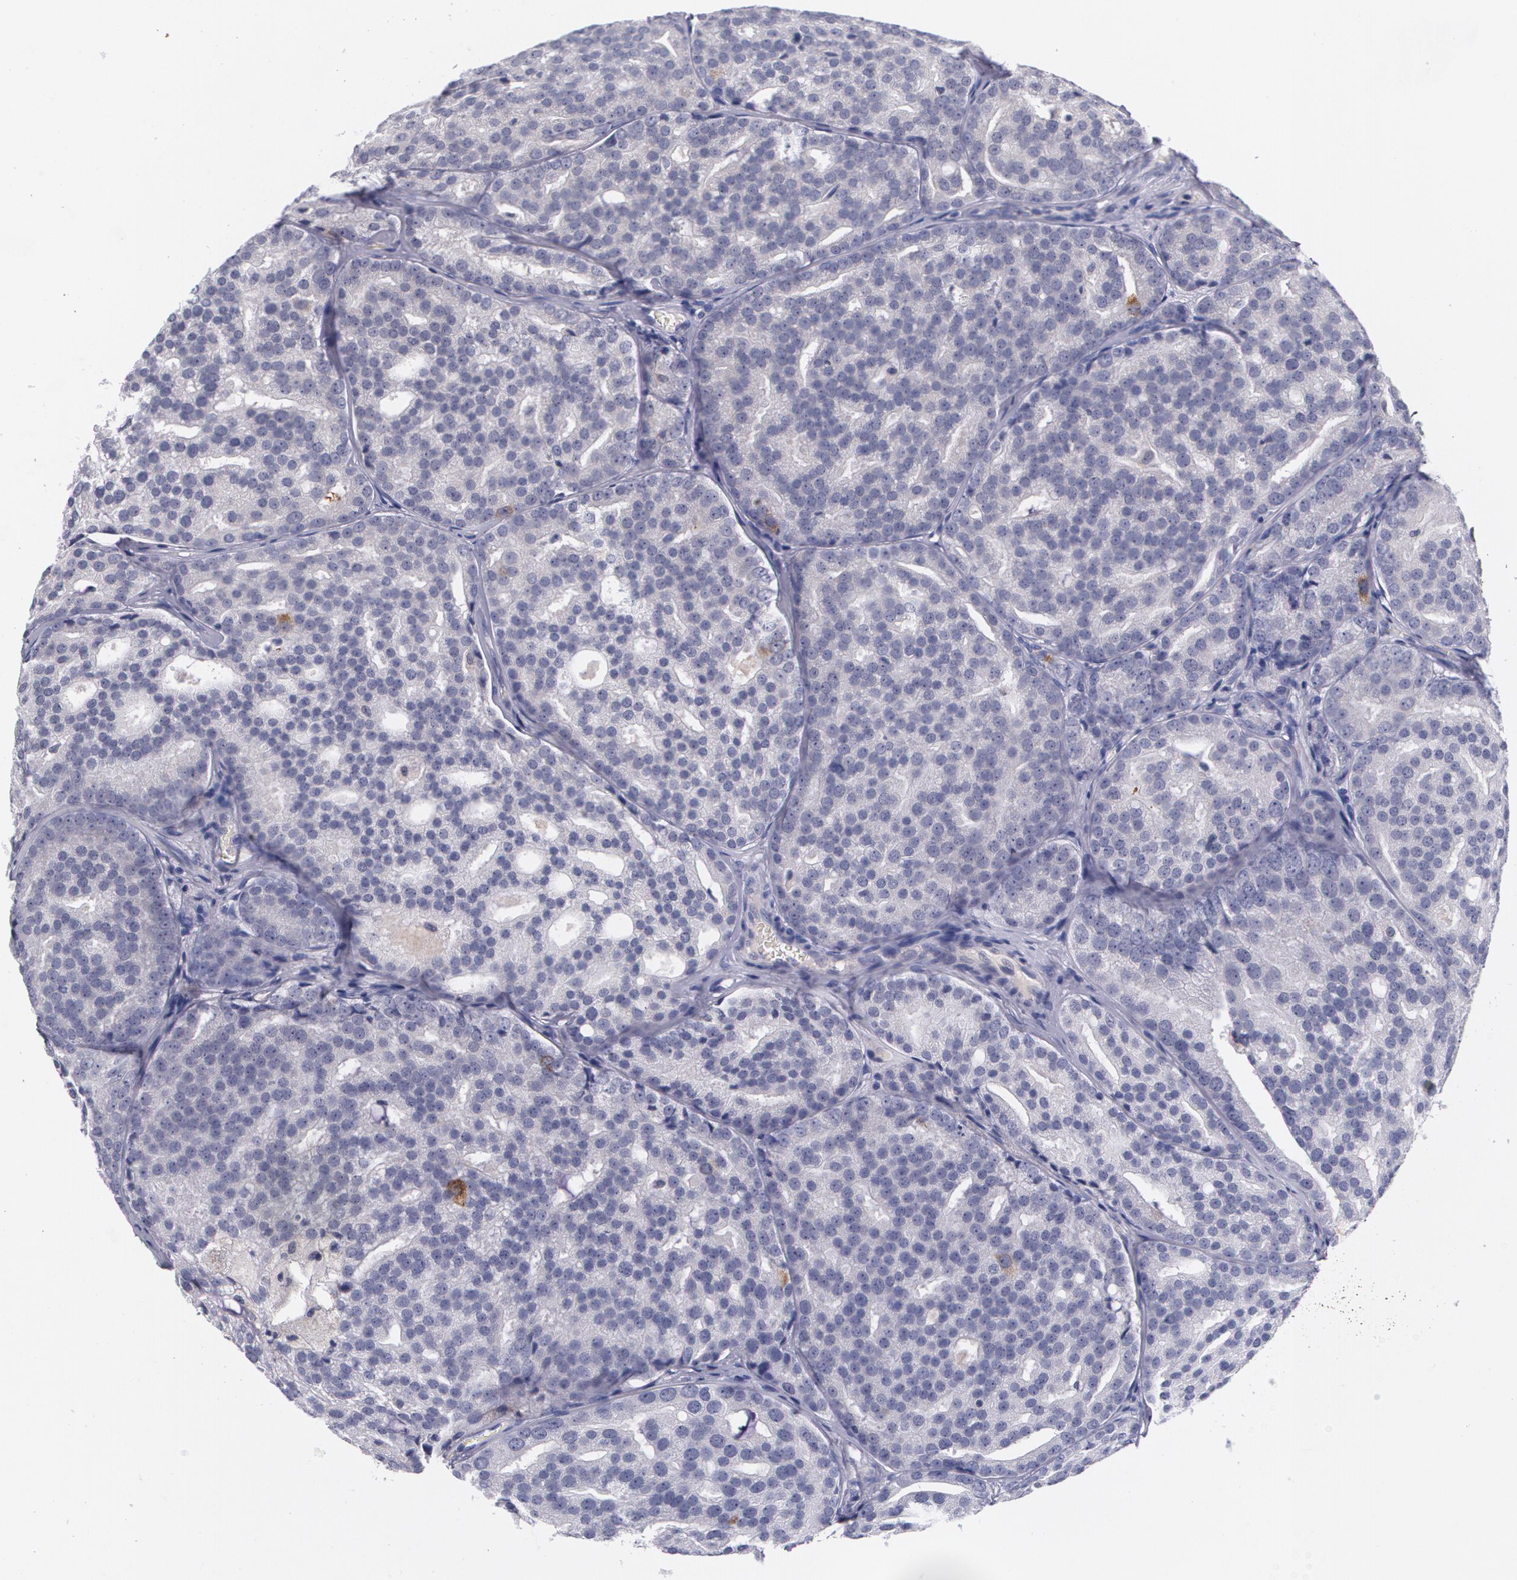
{"staining": {"intensity": "strong", "quantity": "<25%", "location": "cytoplasmic/membranous"}, "tissue": "prostate cancer", "cell_type": "Tumor cells", "image_type": "cancer", "snomed": [{"axis": "morphology", "description": "Adenocarcinoma, High grade"}, {"axis": "topography", "description": "Prostate"}], "caption": "Prostate adenocarcinoma (high-grade) was stained to show a protein in brown. There is medium levels of strong cytoplasmic/membranous expression in about <25% of tumor cells. (DAB IHC, brown staining for protein, blue staining for nuclei).", "gene": "HMMR", "patient": {"sex": "male", "age": 64}}